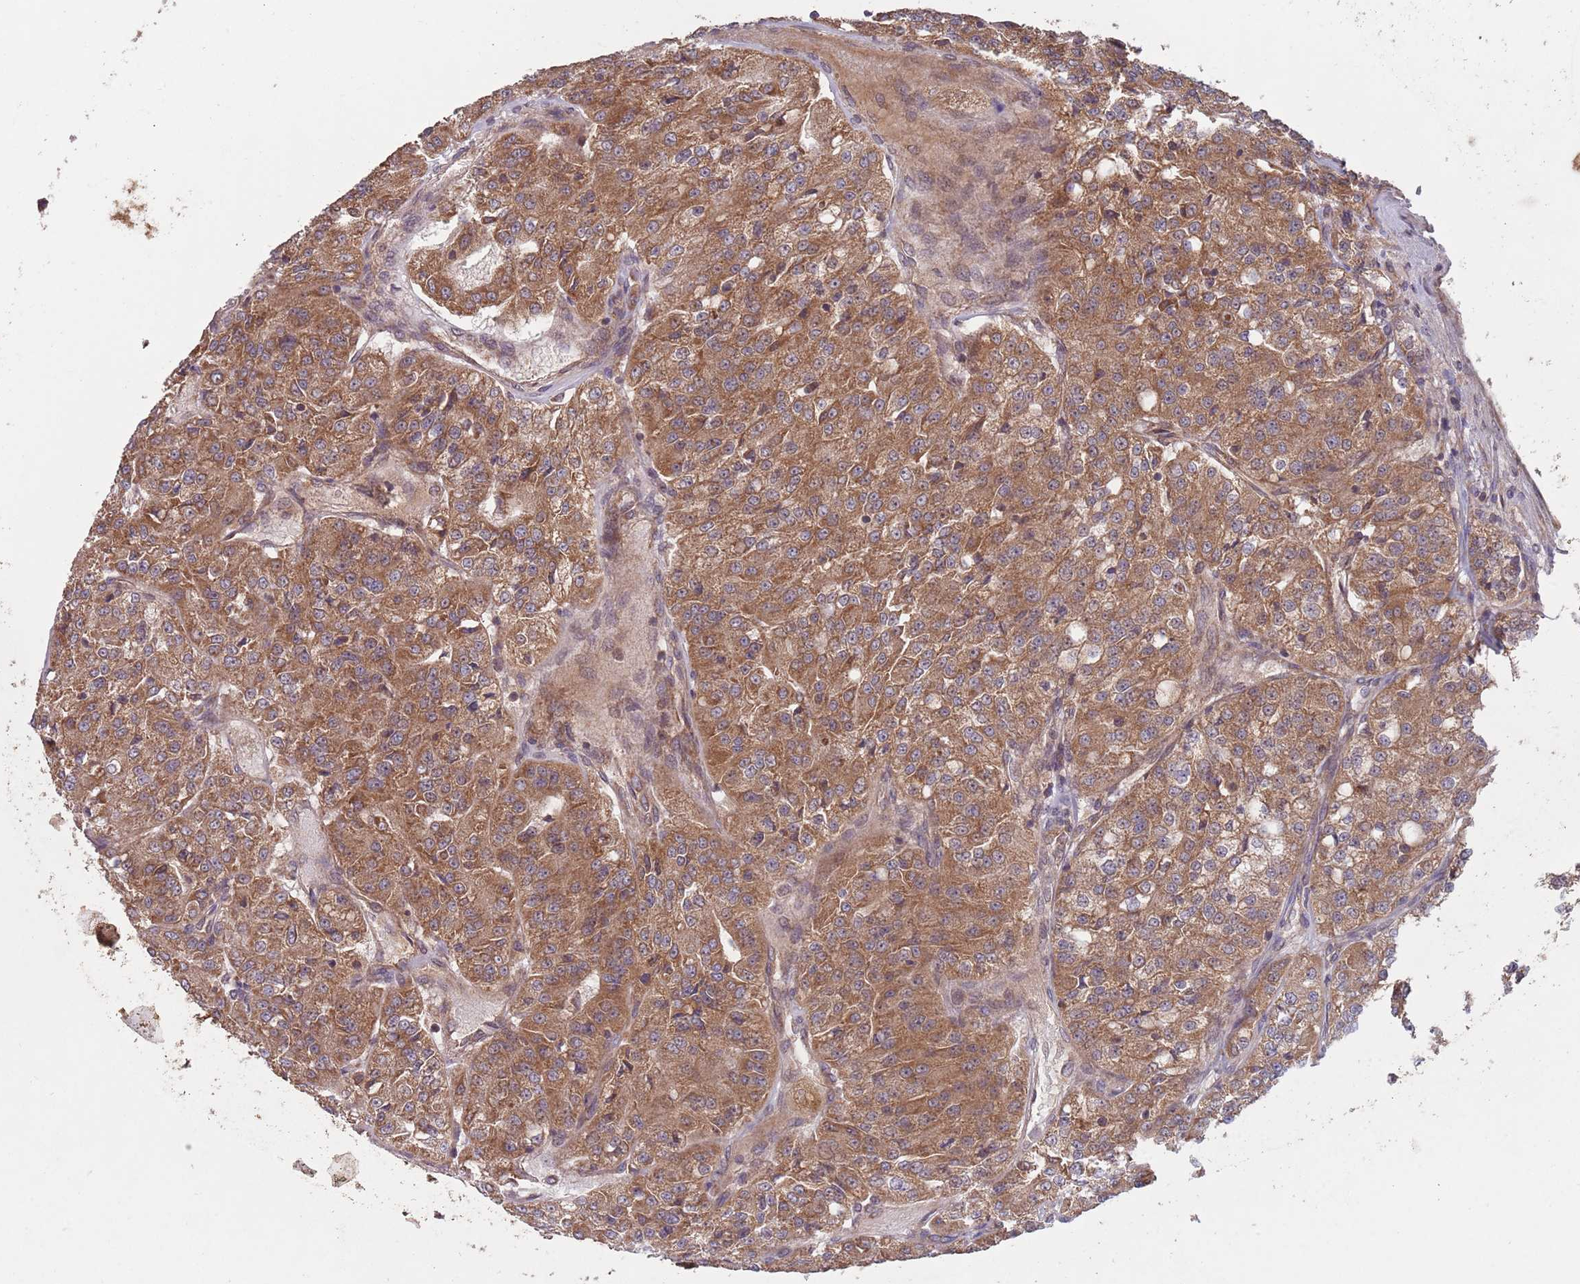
{"staining": {"intensity": "strong", "quantity": ">75%", "location": "cytoplasmic/membranous"}, "tissue": "renal cancer", "cell_type": "Tumor cells", "image_type": "cancer", "snomed": [{"axis": "morphology", "description": "Adenocarcinoma, NOS"}, {"axis": "topography", "description": "Kidney"}], "caption": "IHC (DAB) staining of human renal adenocarcinoma demonstrates strong cytoplasmic/membranous protein positivity in about >75% of tumor cells.", "gene": "MFNG", "patient": {"sex": "female", "age": 63}}